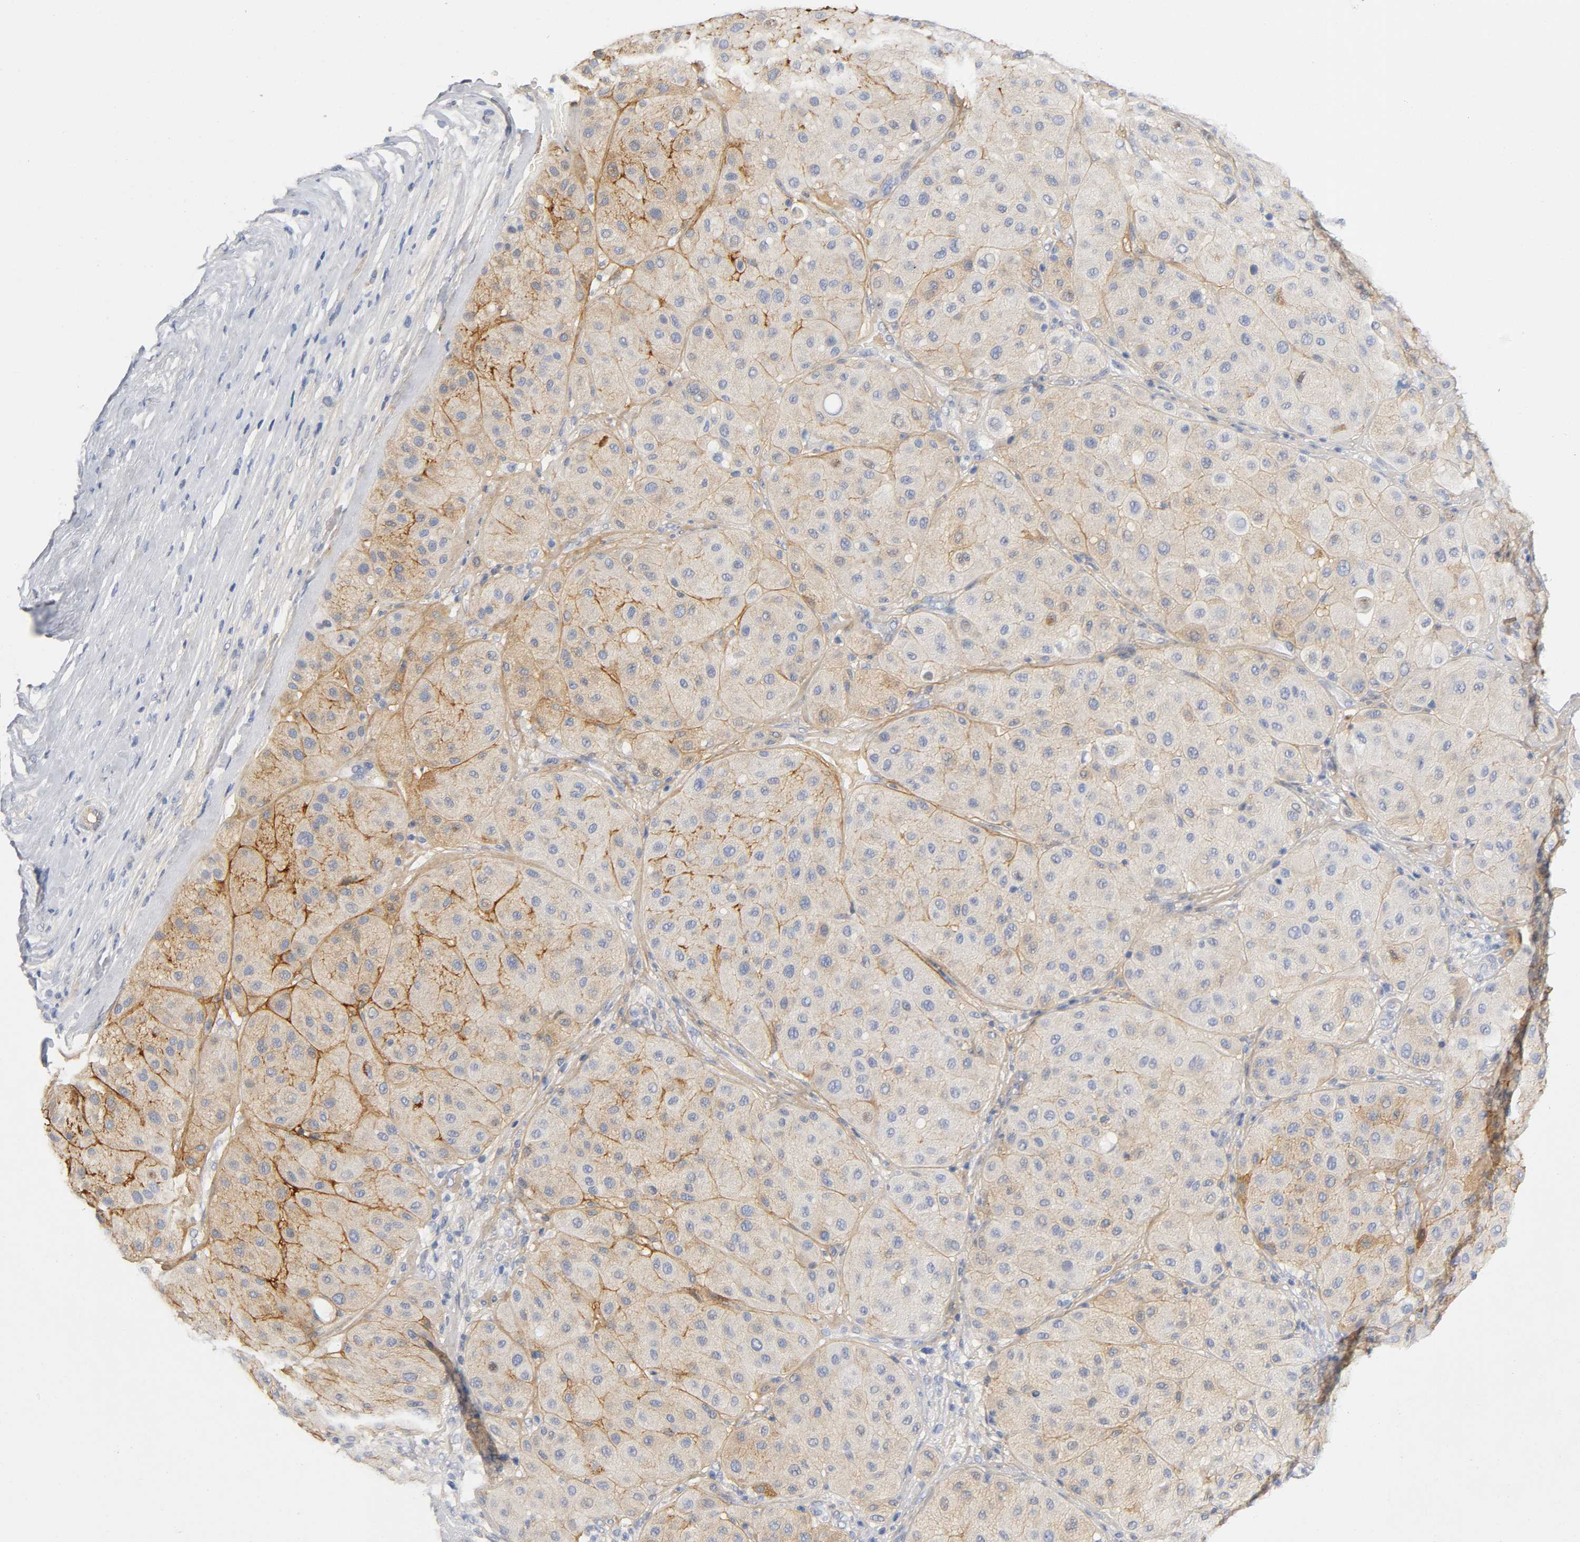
{"staining": {"intensity": "moderate", "quantity": "25%-75%", "location": "cytoplasmic/membranous"}, "tissue": "melanoma", "cell_type": "Tumor cells", "image_type": "cancer", "snomed": [{"axis": "morphology", "description": "Normal tissue, NOS"}, {"axis": "morphology", "description": "Malignant melanoma, Metastatic site"}, {"axis": "topography", "description": "Skin"}], "caption": "The micrograph exhibits immunohistochemical staining of melanoma. There is moderate cytoplasmic/membranous expression is seen in about 25%-75% of tumor cells.", "gene": "TNC", "patient": {"sex": "male", "age": 41}}